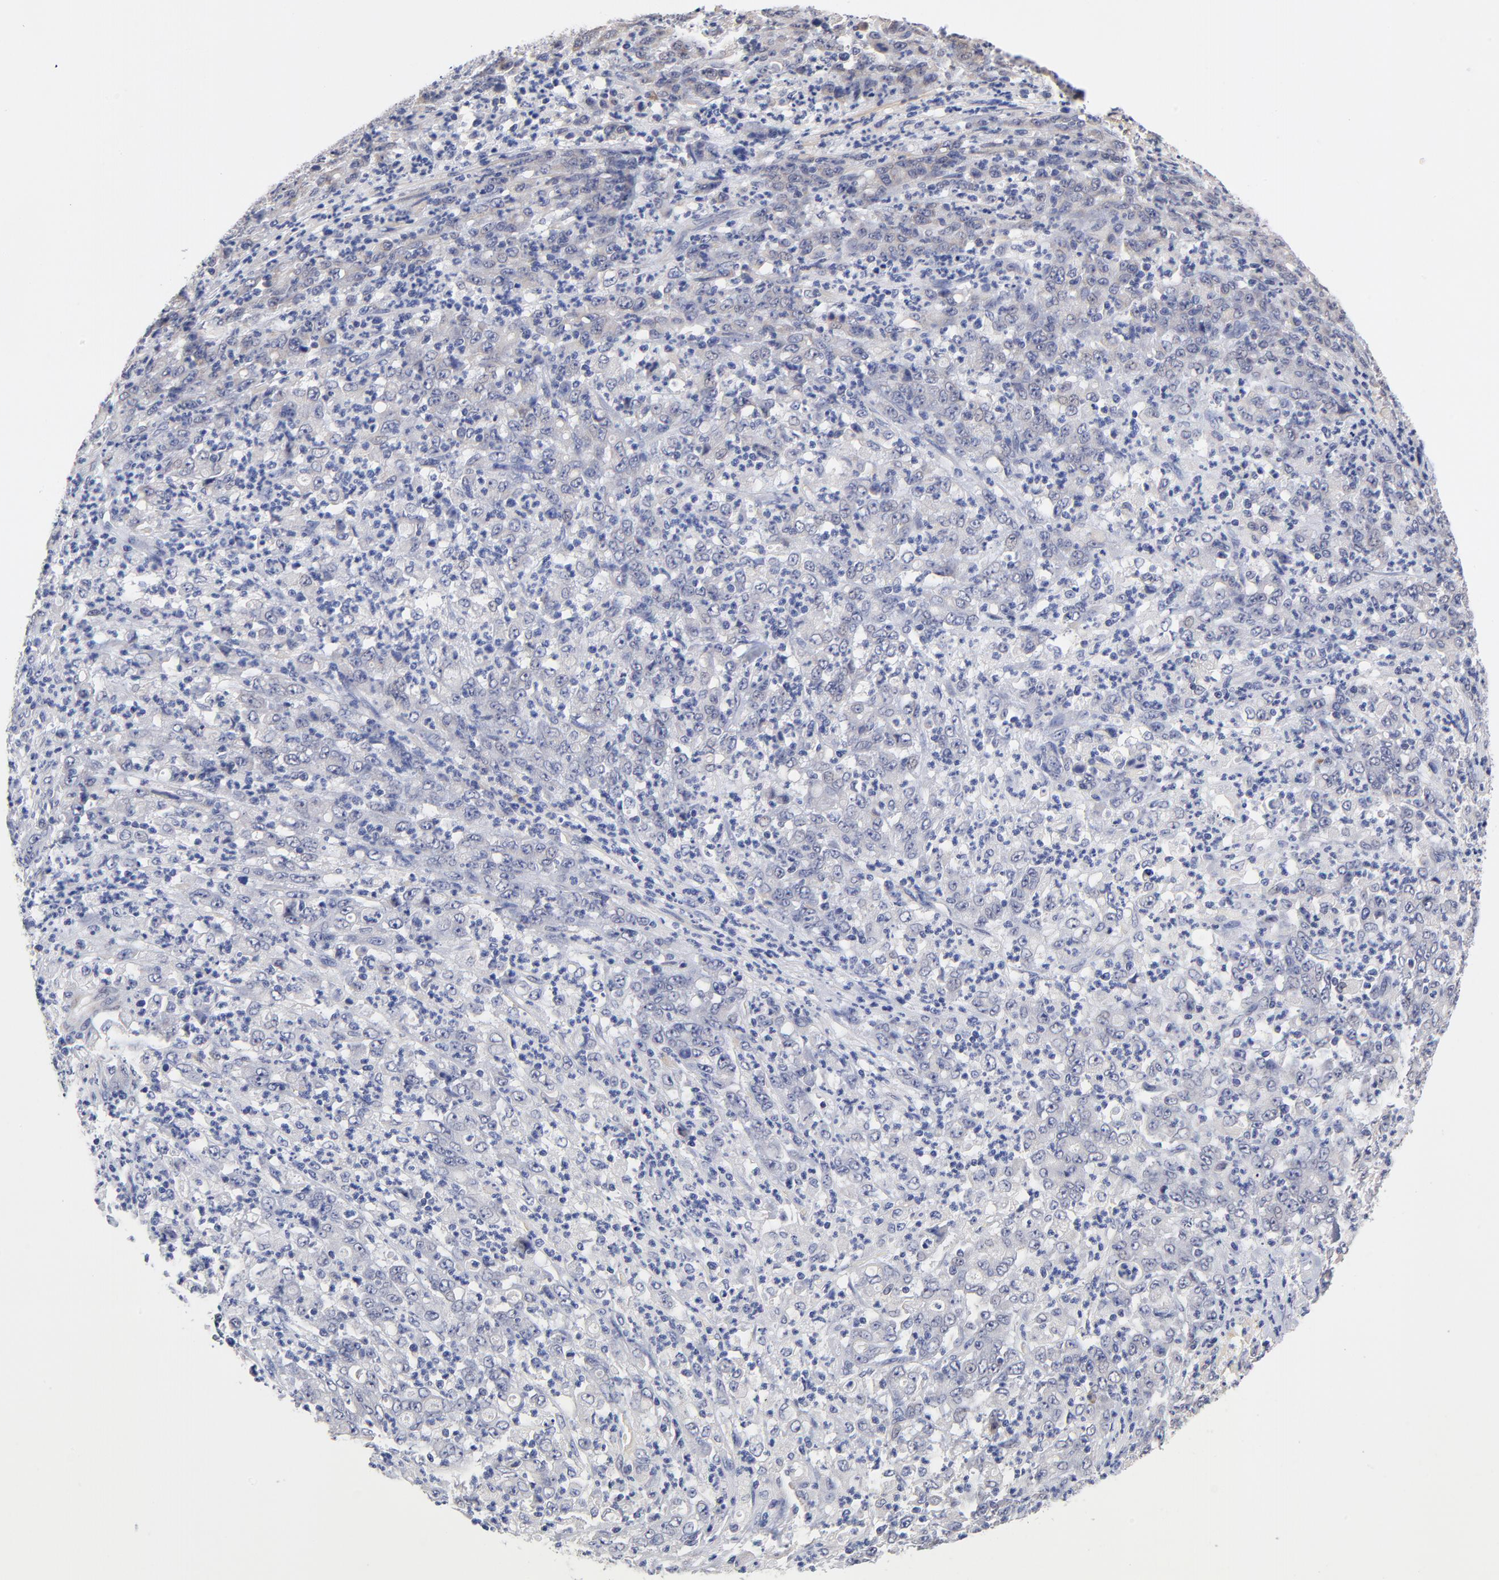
{"staining": {"intensity": "negative", "quantity": "none", "location": "none"}, "tissue": "stomach cancer", "cell_type": "Tumor cells", "image_type": "cancer", "snomed": [{"axis": "morphology", "description": "Adenocarcinoma, NOS"}, {"axis": "topography", "description": "Stomach, lower"}], "caption": "An IHC photomicrograph of stomach cancer (adenocarcinoma) is shown. There is no staining in tumor cells of stomach cancer (adenocarcinoma).", "gene": "TWNK", "patient": {"sex": "female", "age": 71}}